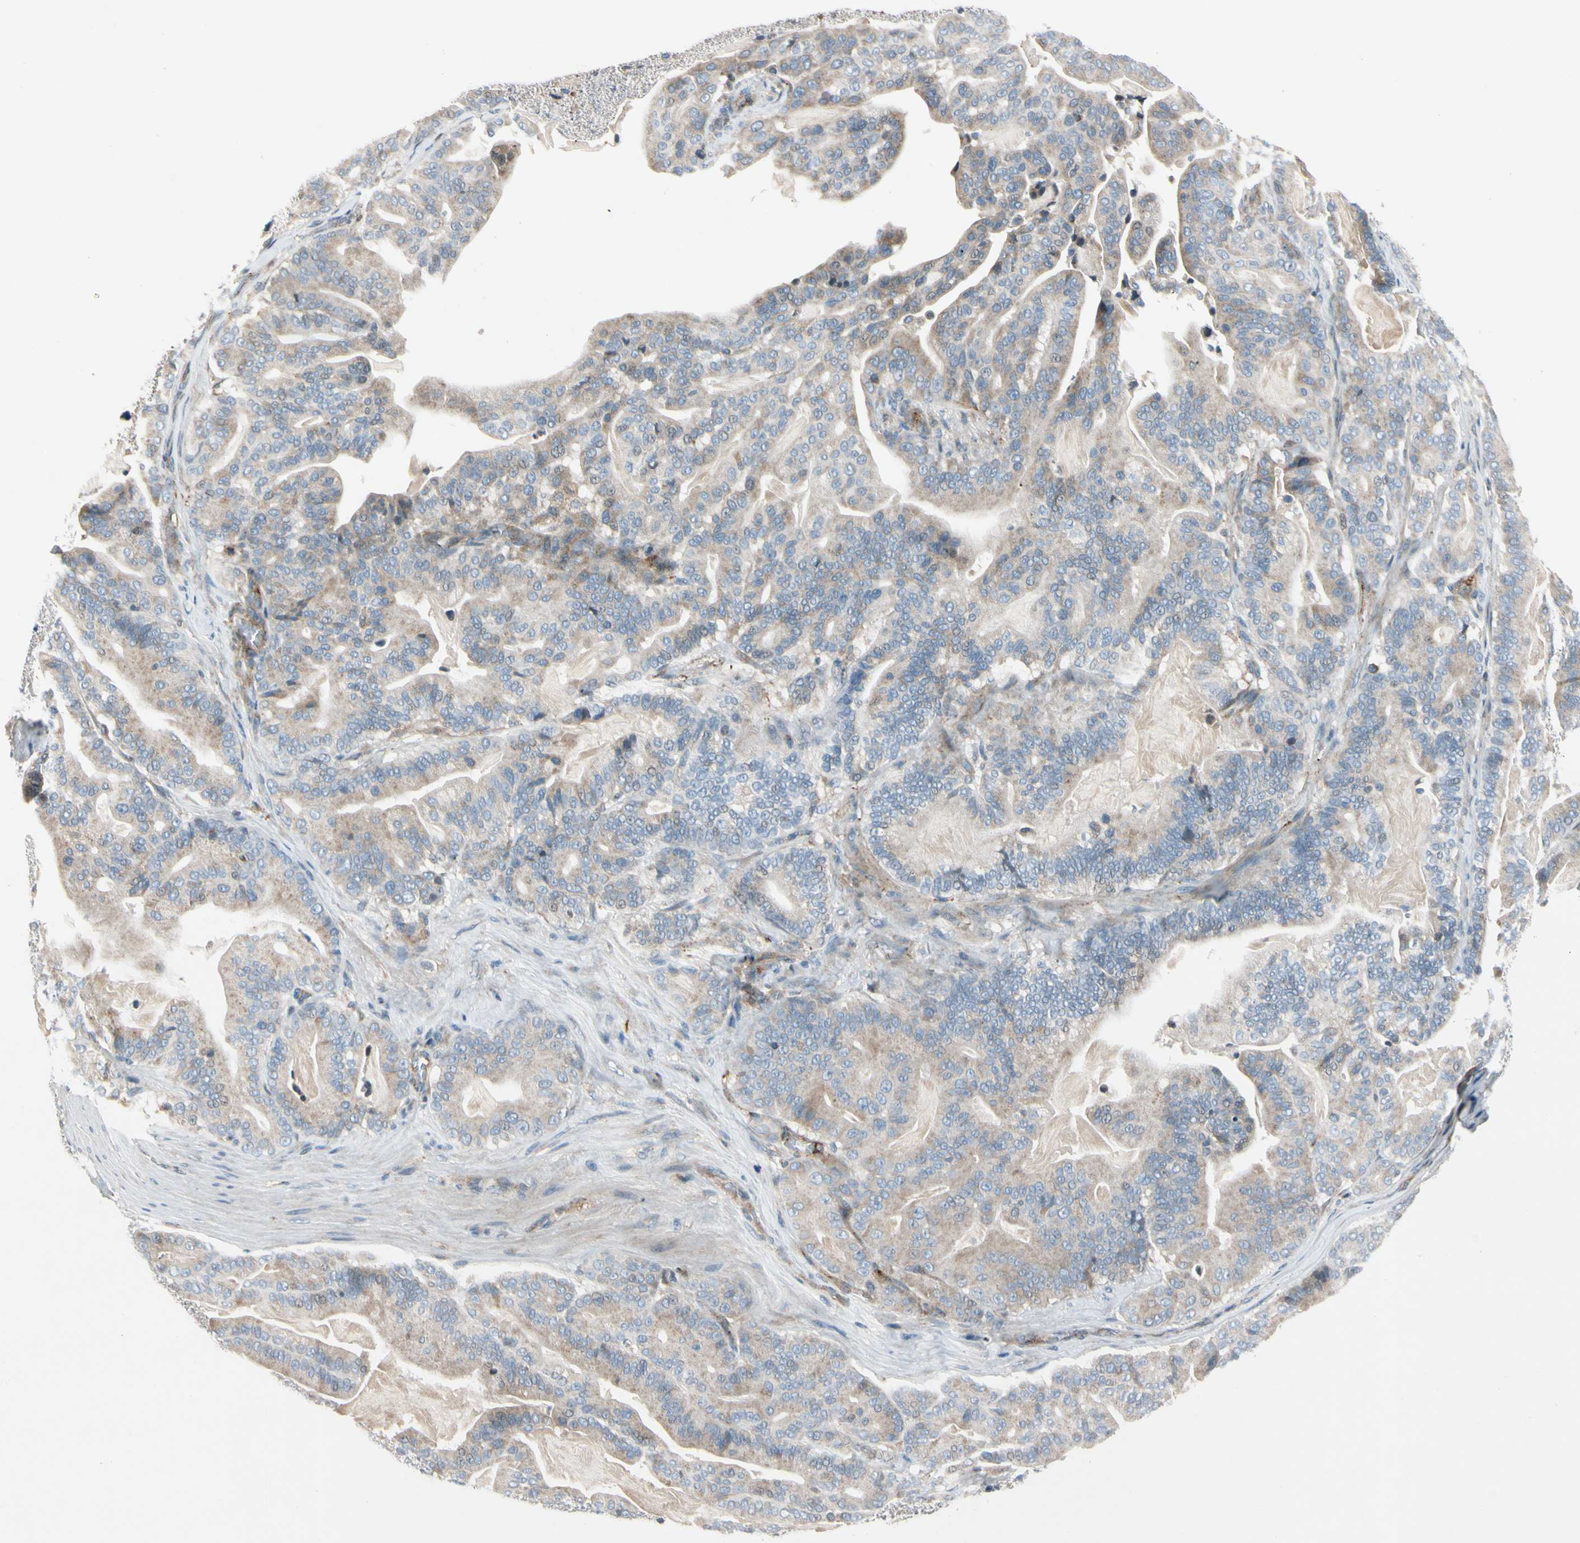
{"staining": {"intensity": "weak", "quantity": ">75%", "location": "cytoplasmic/membranous"}, "tissue": "pancreatic cancer", "cell_type": "Tumor cells", "image_type": "cancer", "snomed": [{"axis": "morphology", "description": "Adenocarcinoma, NOS"}, {"axis": "topography", "description": "Pancreas"}], "caption": "High-magnification brightfield microscopy of pancreatic cancer stained with DAB (brown) and counterstained with hematoxylin (blue). tumor cells exhibit weak cytoplasmic/membranous expression is present in approximately>75% of cells.", "gene": "CDH6", "patient": {"sex": "male", "age": 63}}